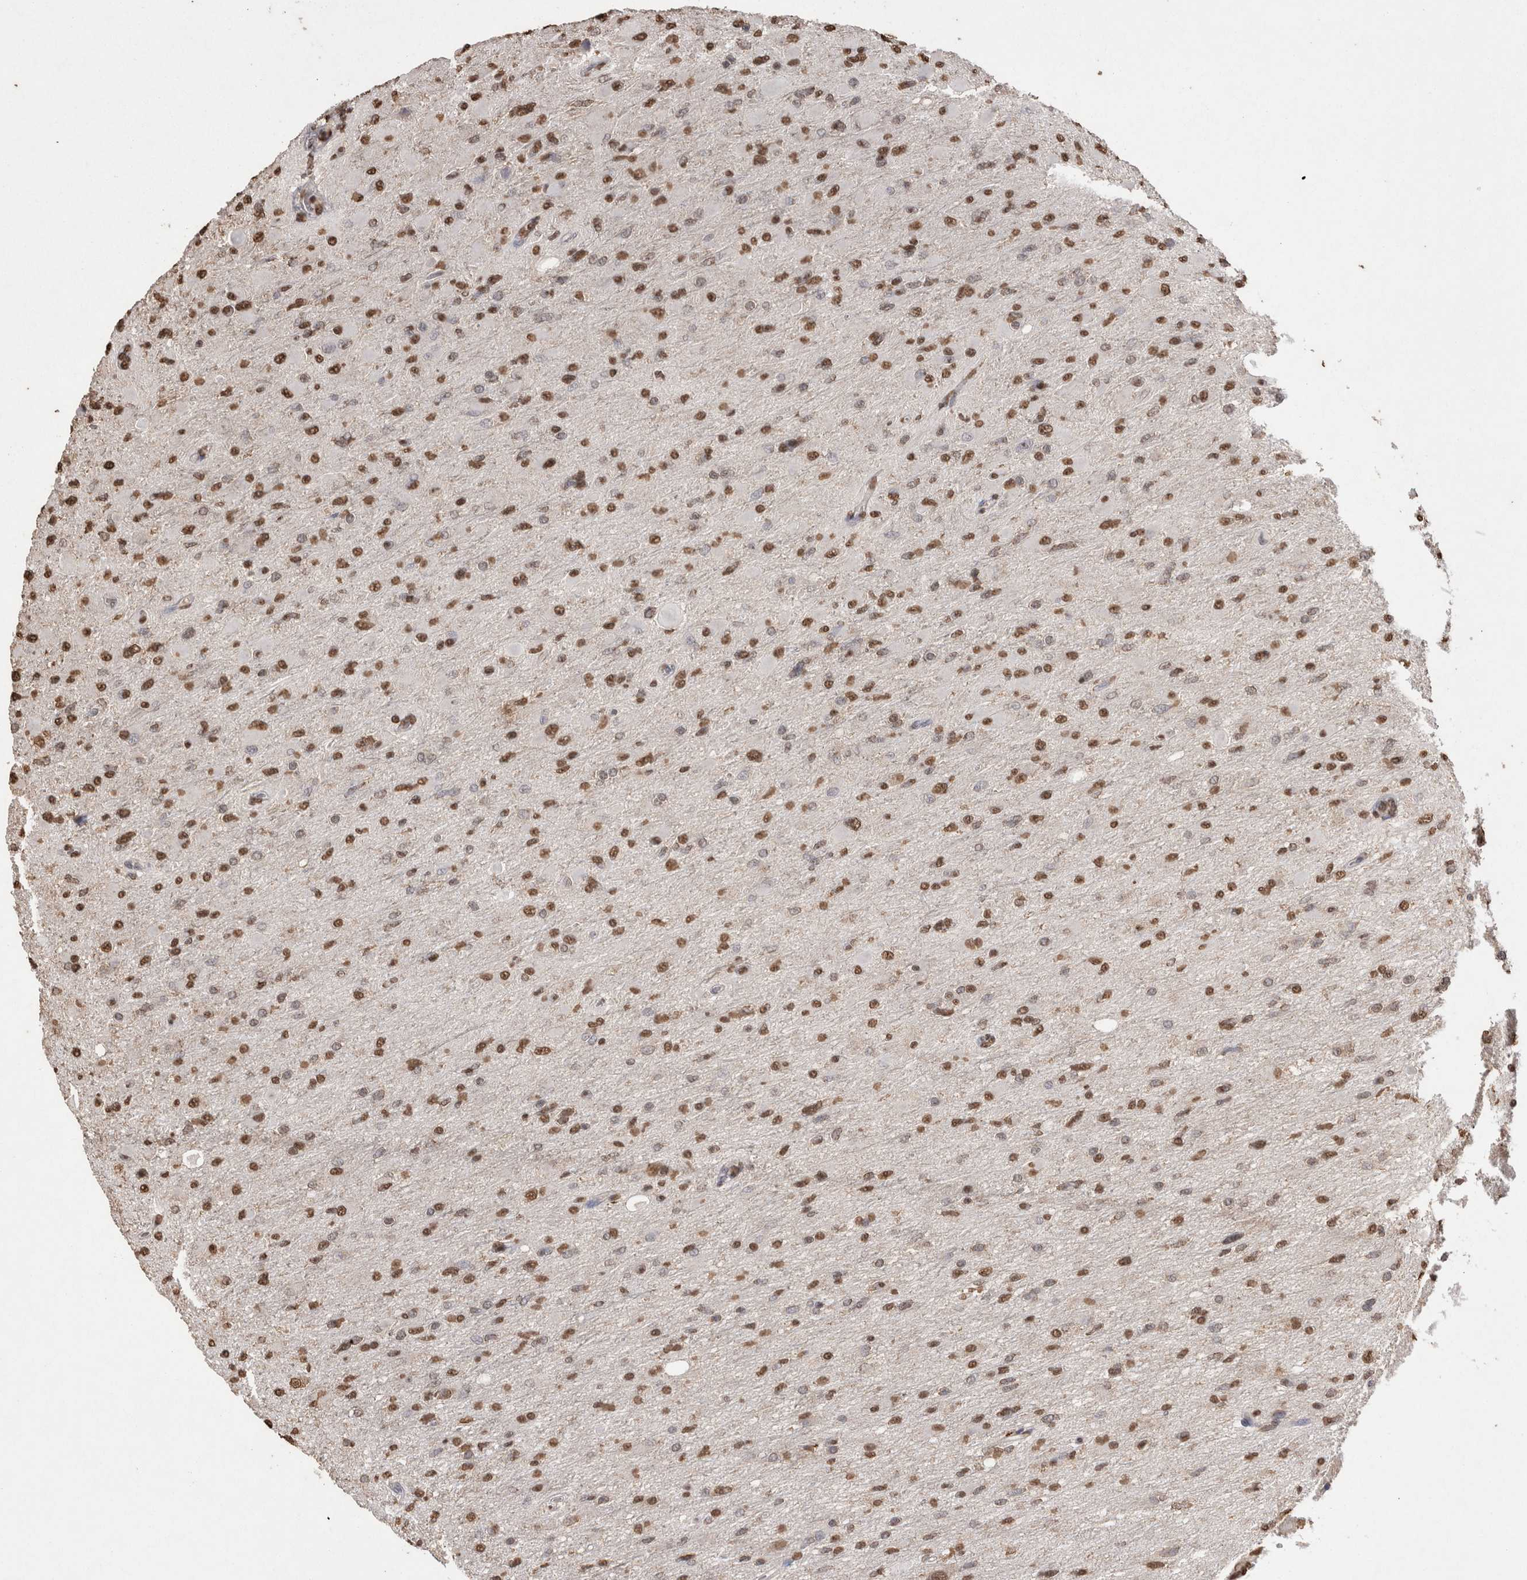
{"staining": {"intensity": "moderate", "quantity": ">75%", "location": "nuclear"}, "tissue": "glioma", "cell_type": "Tumor cells", "image_type": "cancer", "snomed": [{"axis": "morphology", "description": "Glioma, malignant, High grade"}, {"axis": "topography", "description": "Cerebral cortex"}], "caption": "The photomicrograph exhibits staining of glioma, revealing moderate nuclear protein expression (brown color) within tumor cells.", "gene": "POU5F1", "patient": {"sex": "female", "age": 36}}